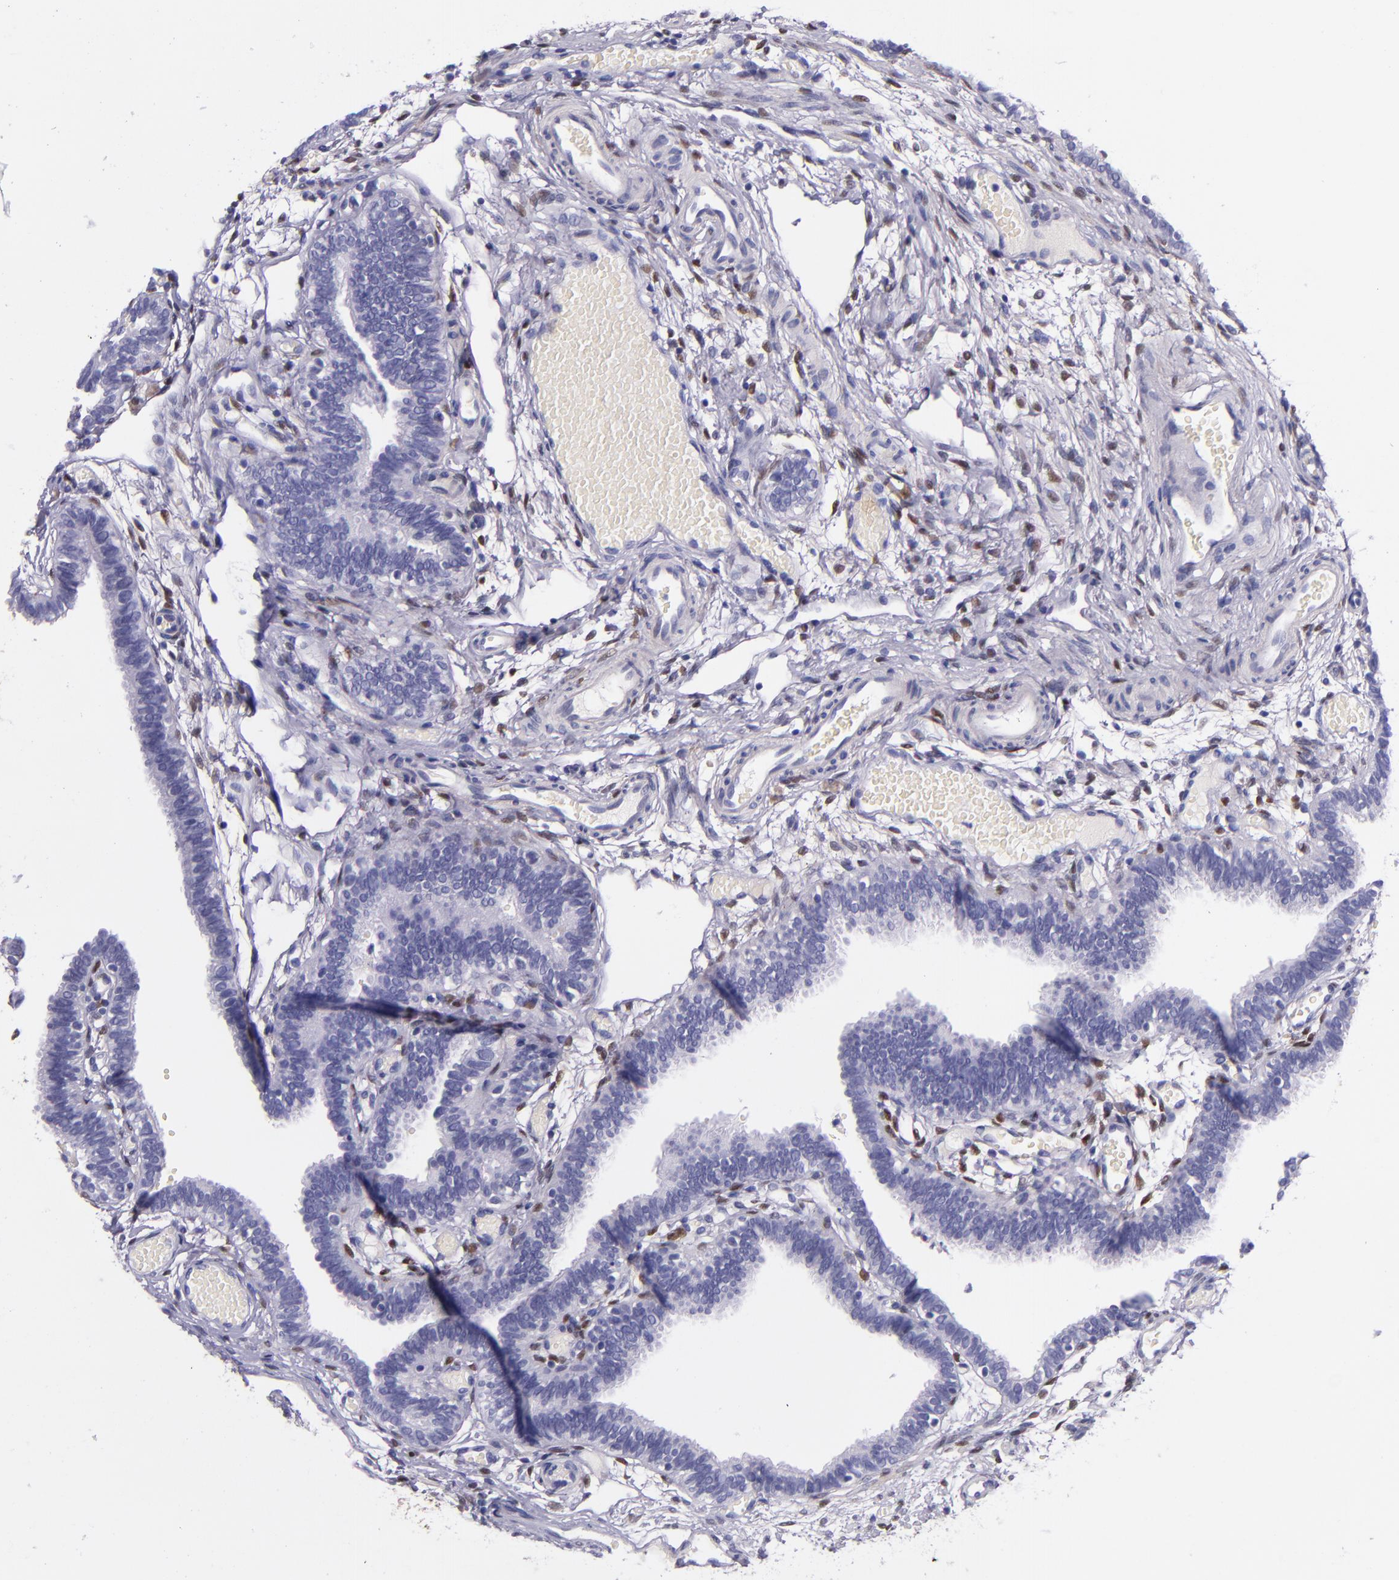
{"staining": {"intensity": "negative", "quantity": "none", "location": "none"}, "tissue": "fallopian tube", "cell_type": "Glandular cells", "image_type": "normal", "snomed": [{"axis": "morphology", "description": "Normal tissue, NOS"}, {"axis": "topography", "description": "Fallopian tube"}], "caption": "Histopathology image shows no protein staining in glandular cells of benign fallopian tube. (DAB IHC with hematoxylin counter stain).", "gene": "LGALS1", "patient": {"sex": "female", "age": 29}}